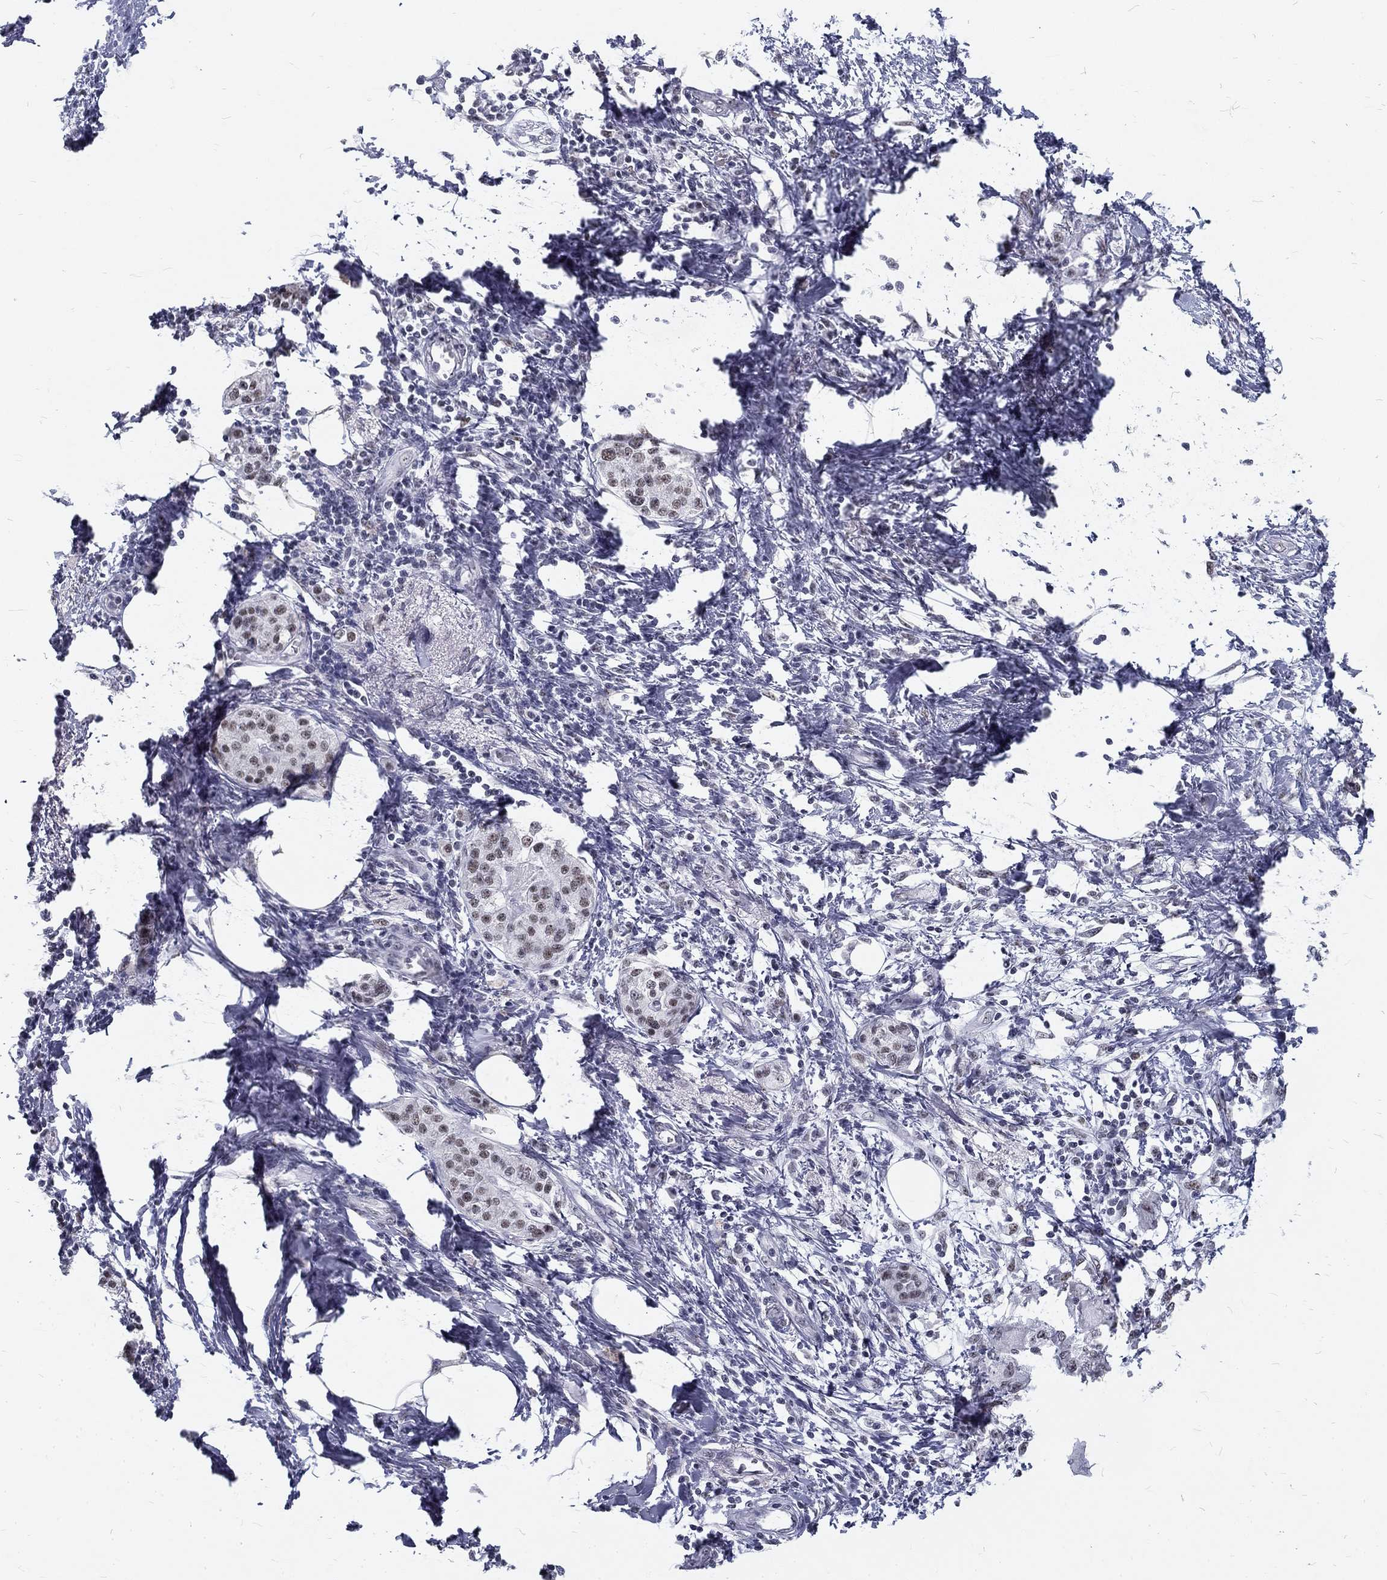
{"staining": {"intensity": "weak", "quantity": "25%-75%", "location": "nuclear"}, "tissue": "pancreatic cancer", "cell_type": "Tumor cells", "image_type": "cancer", "snomed": [{"axis": "morphology", "description": "Normal tissue, NOS"}, {"axis": "morphology", "description": "Adenocarcinoma, NOS"}, {"axis": "topography", "description": "Pancreas"}, {"axis": "topography", "description": "Duodenum"}], "caption": "This histopathology image displays immunohistochemistry staining of human pancreatic cancer, with low weak nuclear positivity in about 25%-75% of tumor cells.", "gene": "SNORC", "patient": {"sex": "female", "age": 60}}